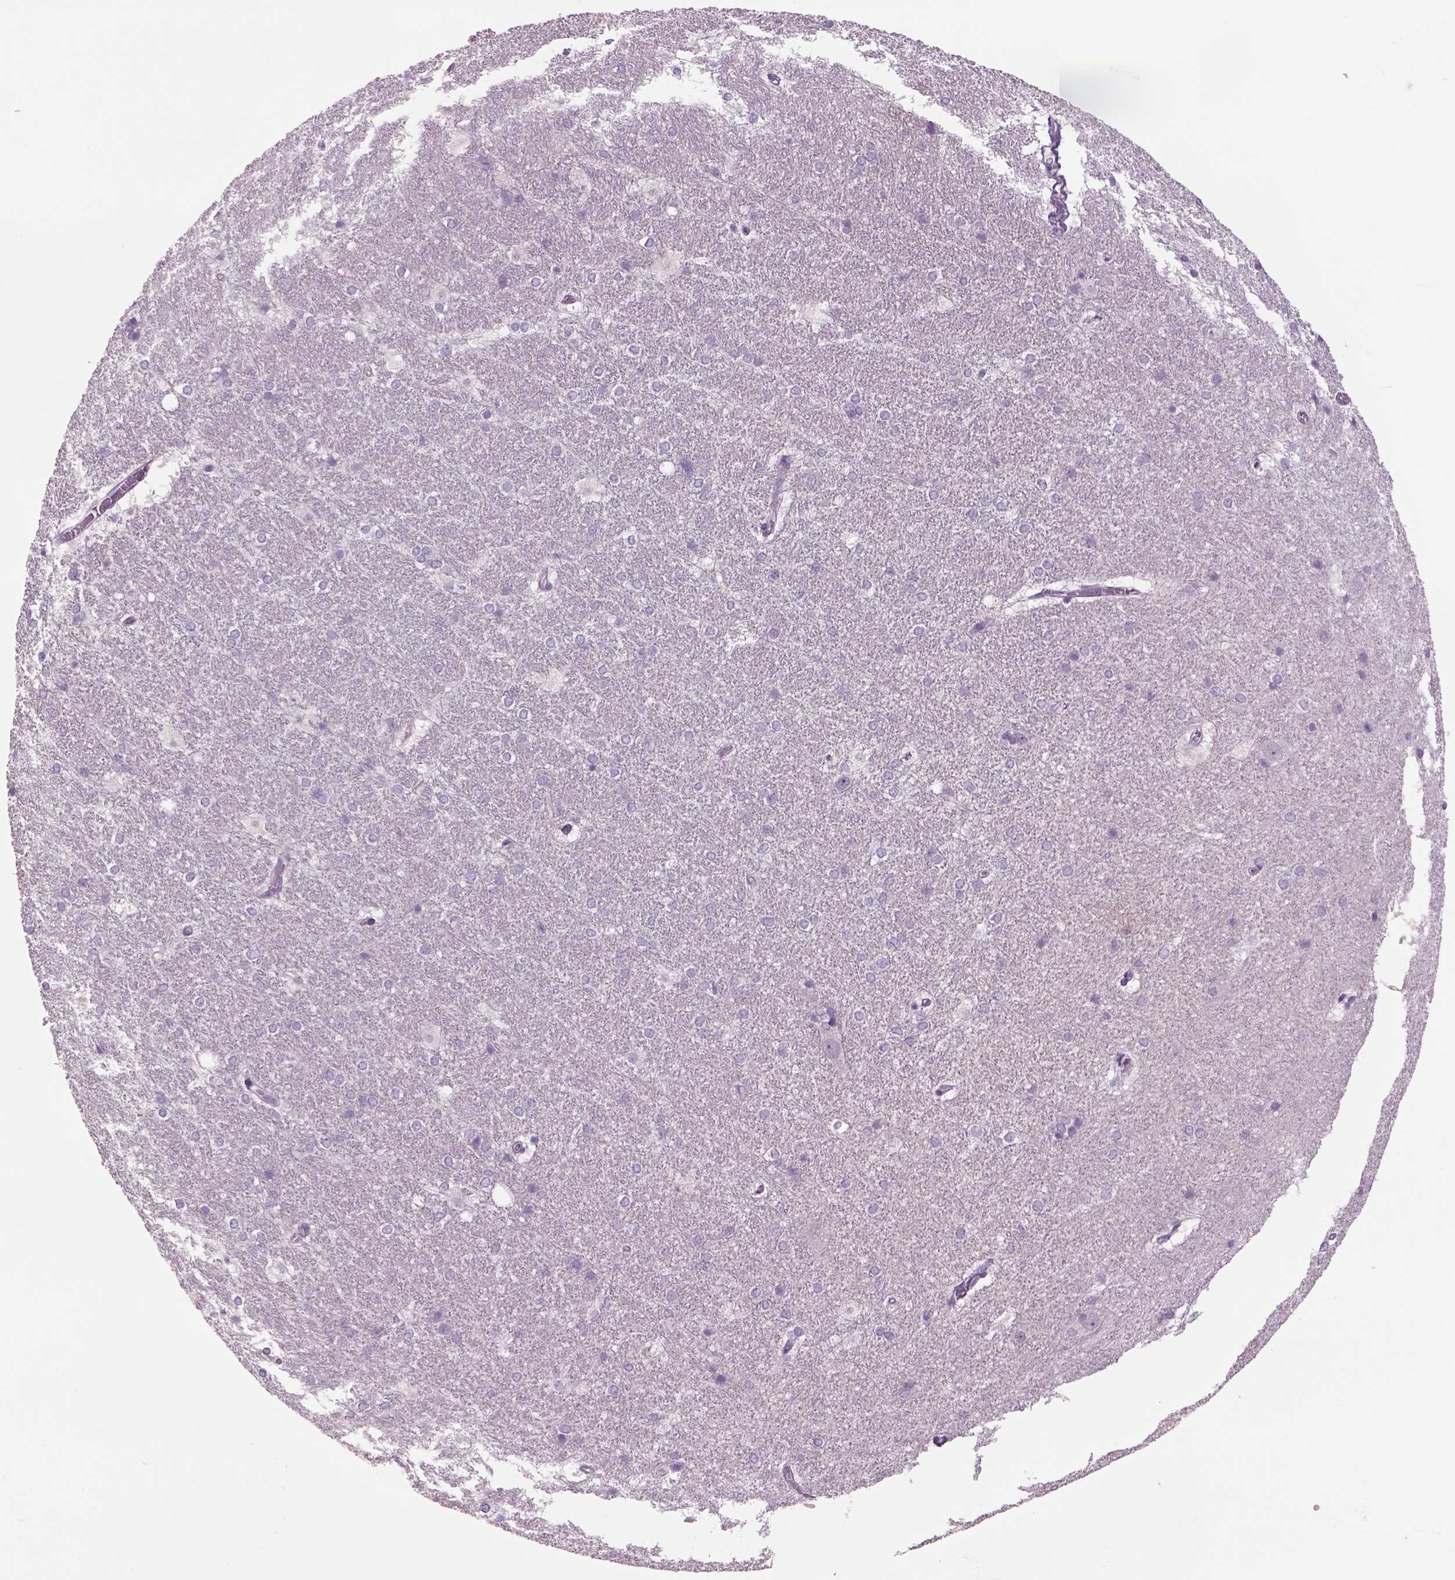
{"staining": {"intensity": "negative", "quantity": "none", "location": "none"}, "tissue": "hippocampus", "cell_type": "Glial cells", "image_type": "normal", "snomed": [{"axis": "morphology", "description": "Normal tissue, NOS"}, {"axis": "topography", "description": "Cerebral cortex"}, {"axis": "topography", "description": "Hippocampus"}], "caption": "Protein analysis of benign hippocampus demonstrates no significant expression in glial cells.", "gene": "MDH1B", "patient": {"sex": "female", "age": 19}}